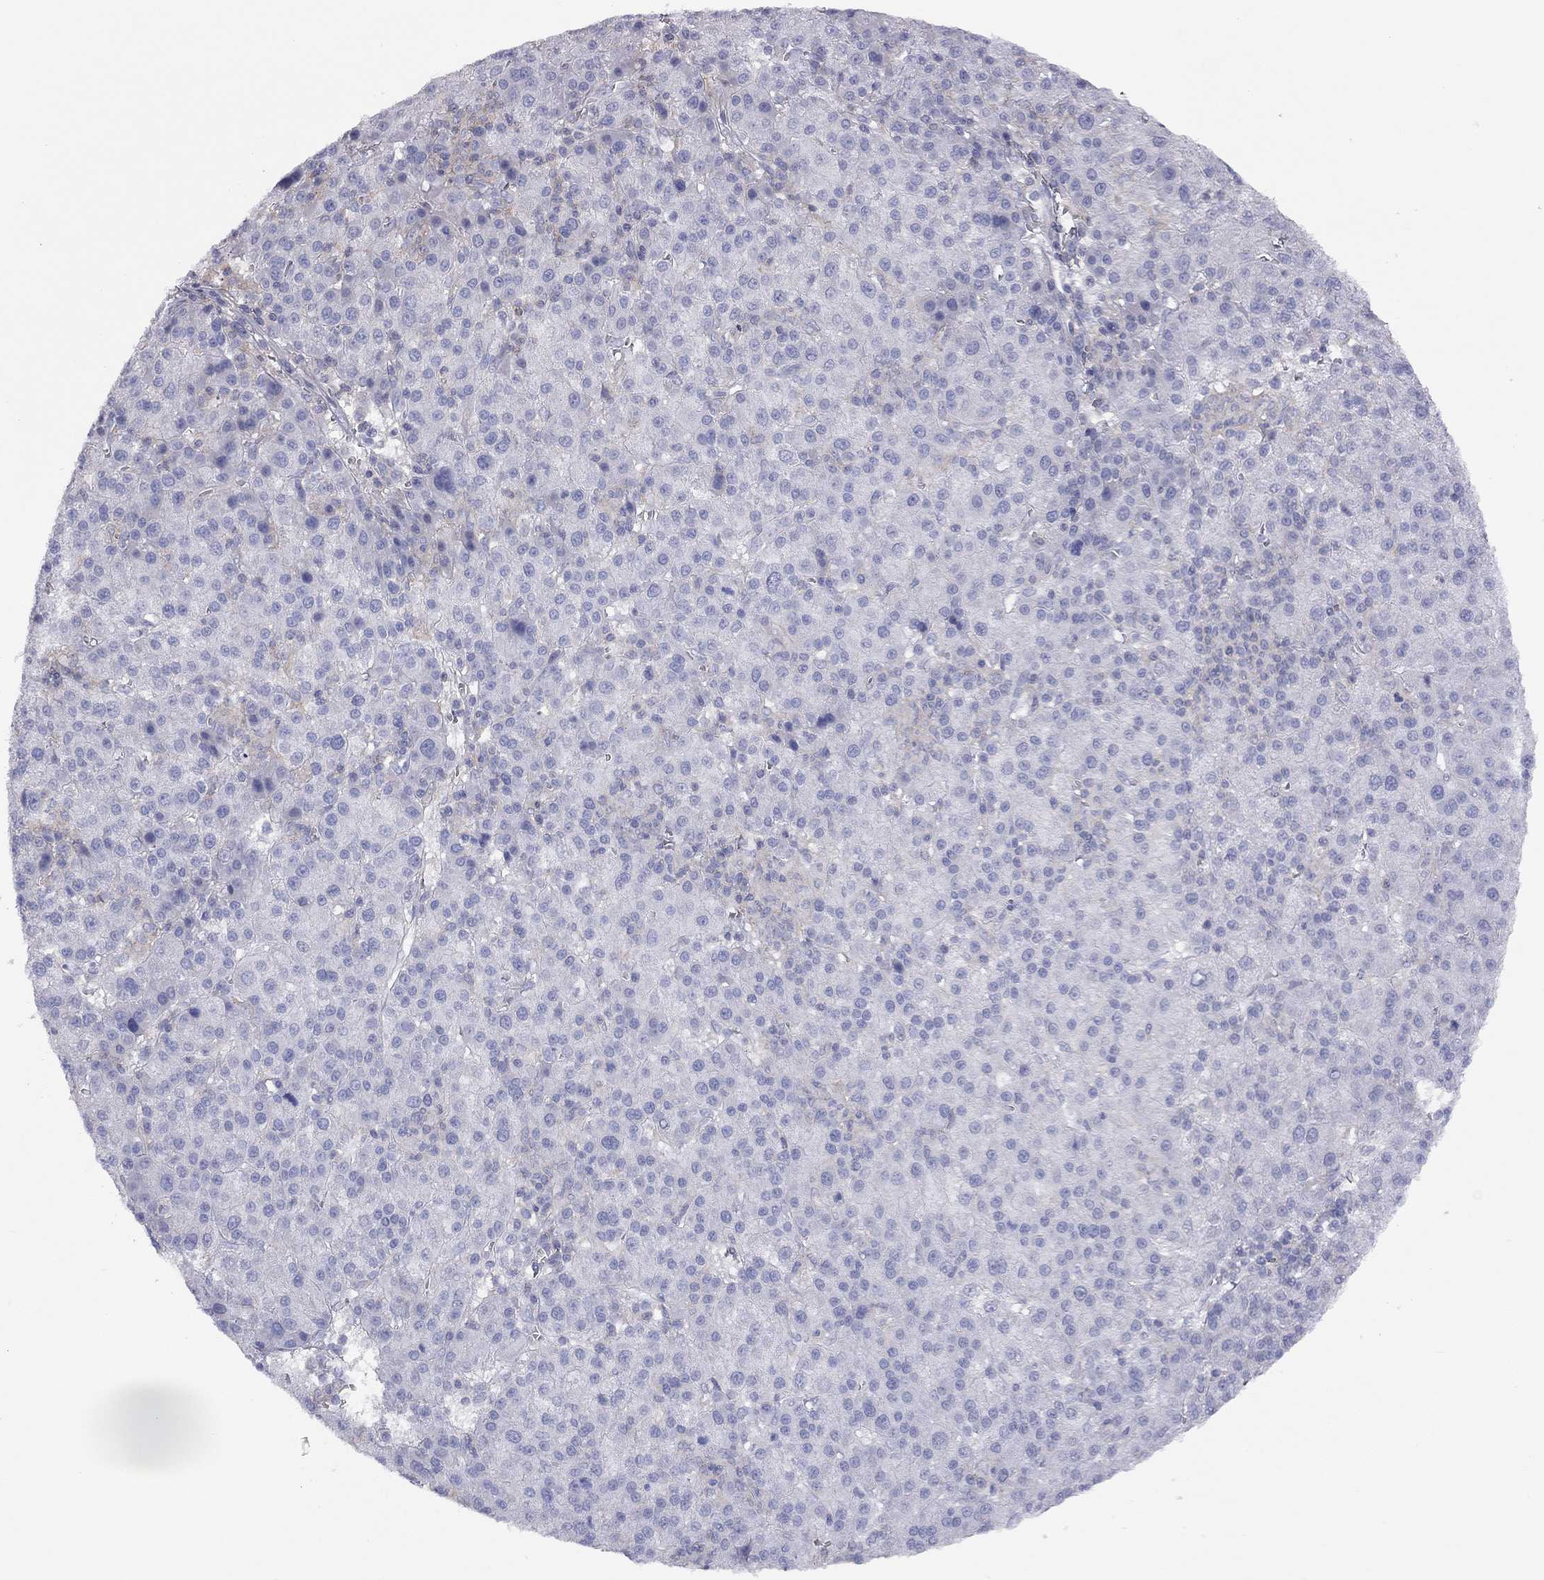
{"staining": {"intensity": "negative", "quantity": "none", "location": "none"}, "tissue": "liver cancer", "cell_type": "Tumor cells", "image_type": "cancer", "snomed": [{"axis": "morphology", "description": "Carcinoma, Hepatocellular, NOS"}, {"axis": "topography", "description": "Liver"}], "caption": "Tumor cells show no significant staining in liver cancer.", "gene": "ADCYAP1", "patient": {"sex": "female", "age": 60}}